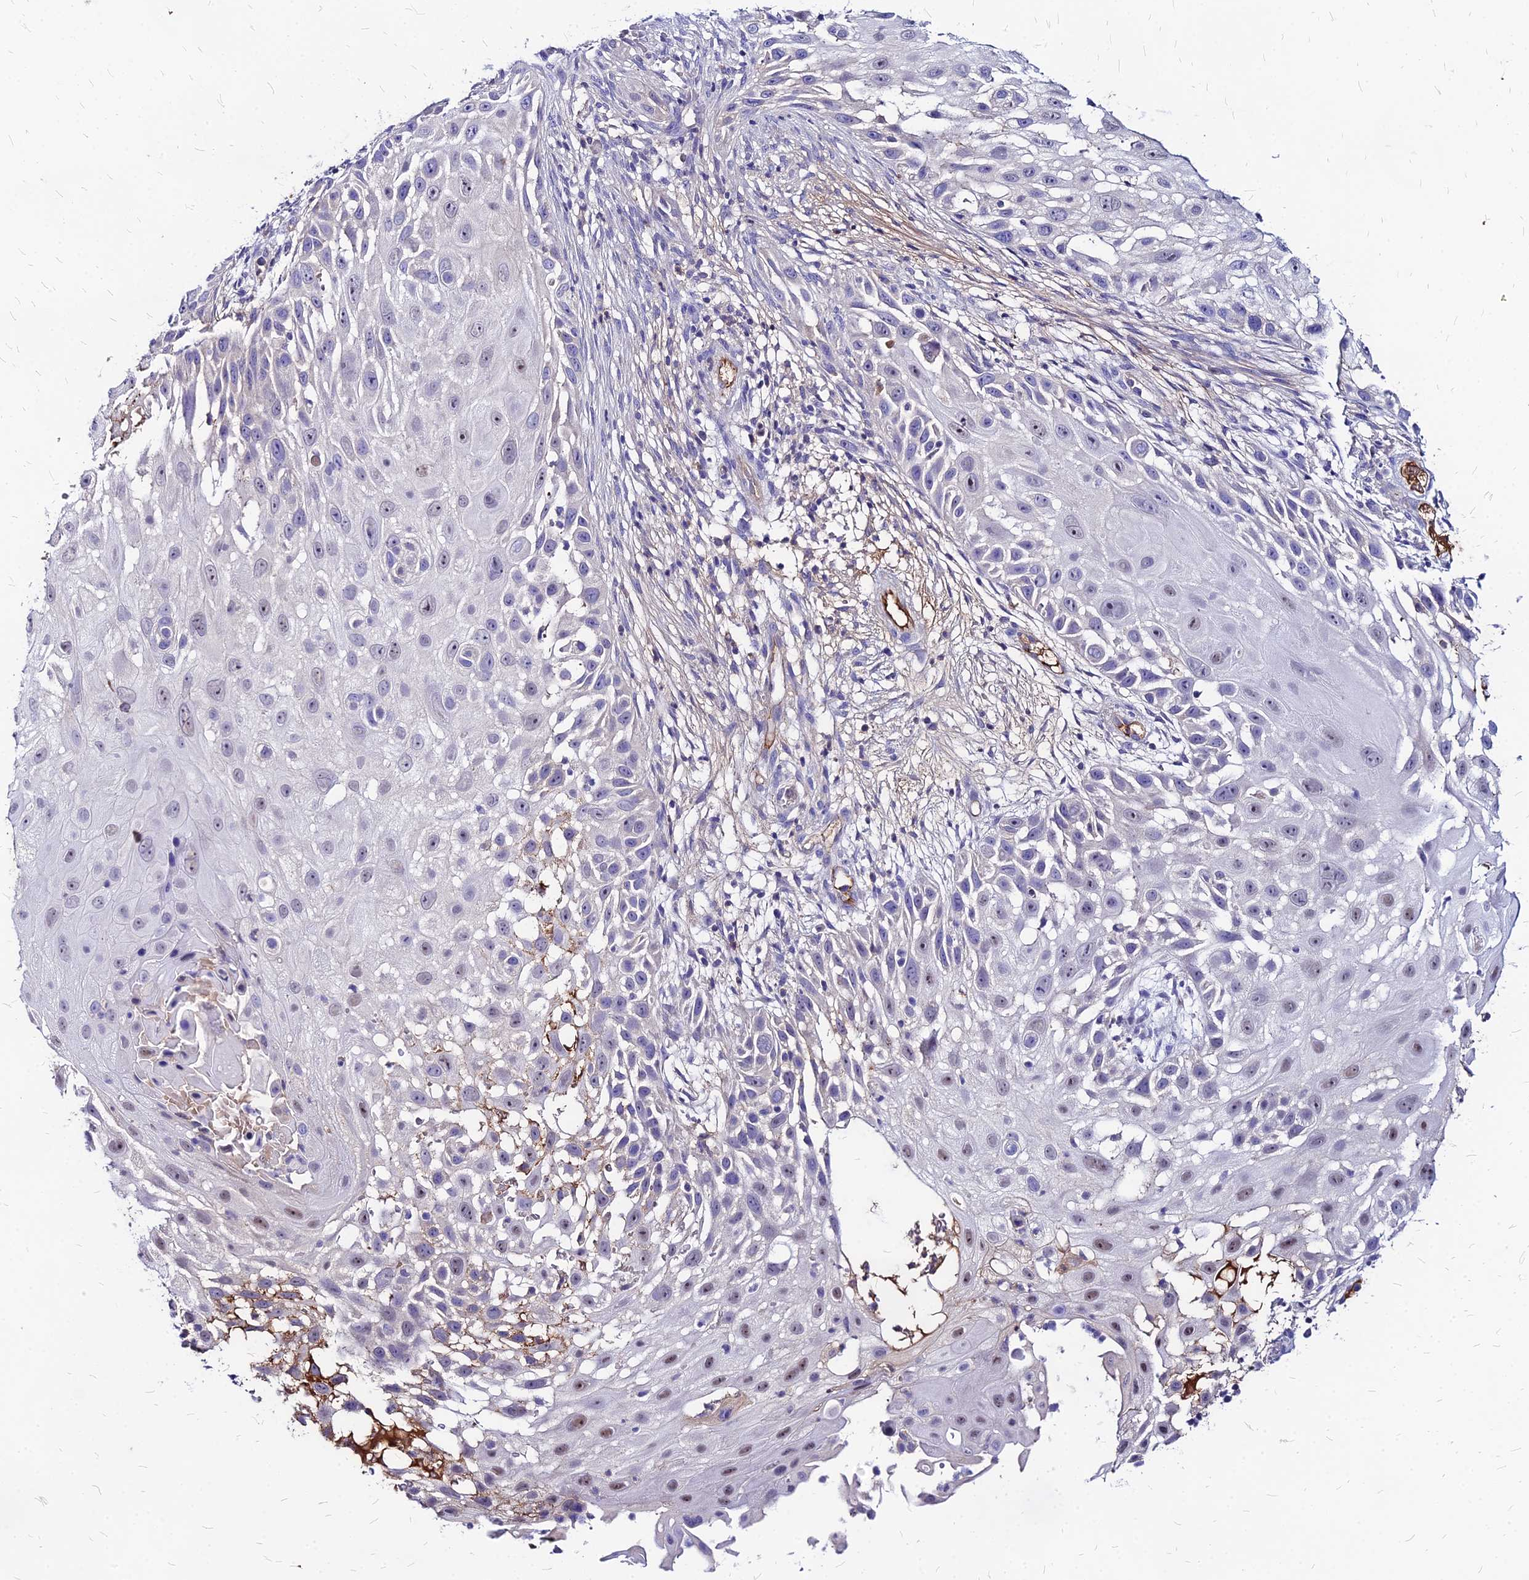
{"staining": {"intensity": "negative", "quantity": "none", "location": "none"}, "tissue": "skin cancer", "cell_type": "Tumor cells", "image_type": "cancer", "snomed": [{"axis": "morphology", "description": "Squamous cell carcinoma, NOS"}, {"axis": "topography", "description": "Skin"}], "caption": "Squamous cell carcinoma (skin) was stained to show a protein in brown. There is no significant positivity in tumor cells.", "gene": "ACSM6", "patient": {"sex": "female", "age": 44}}